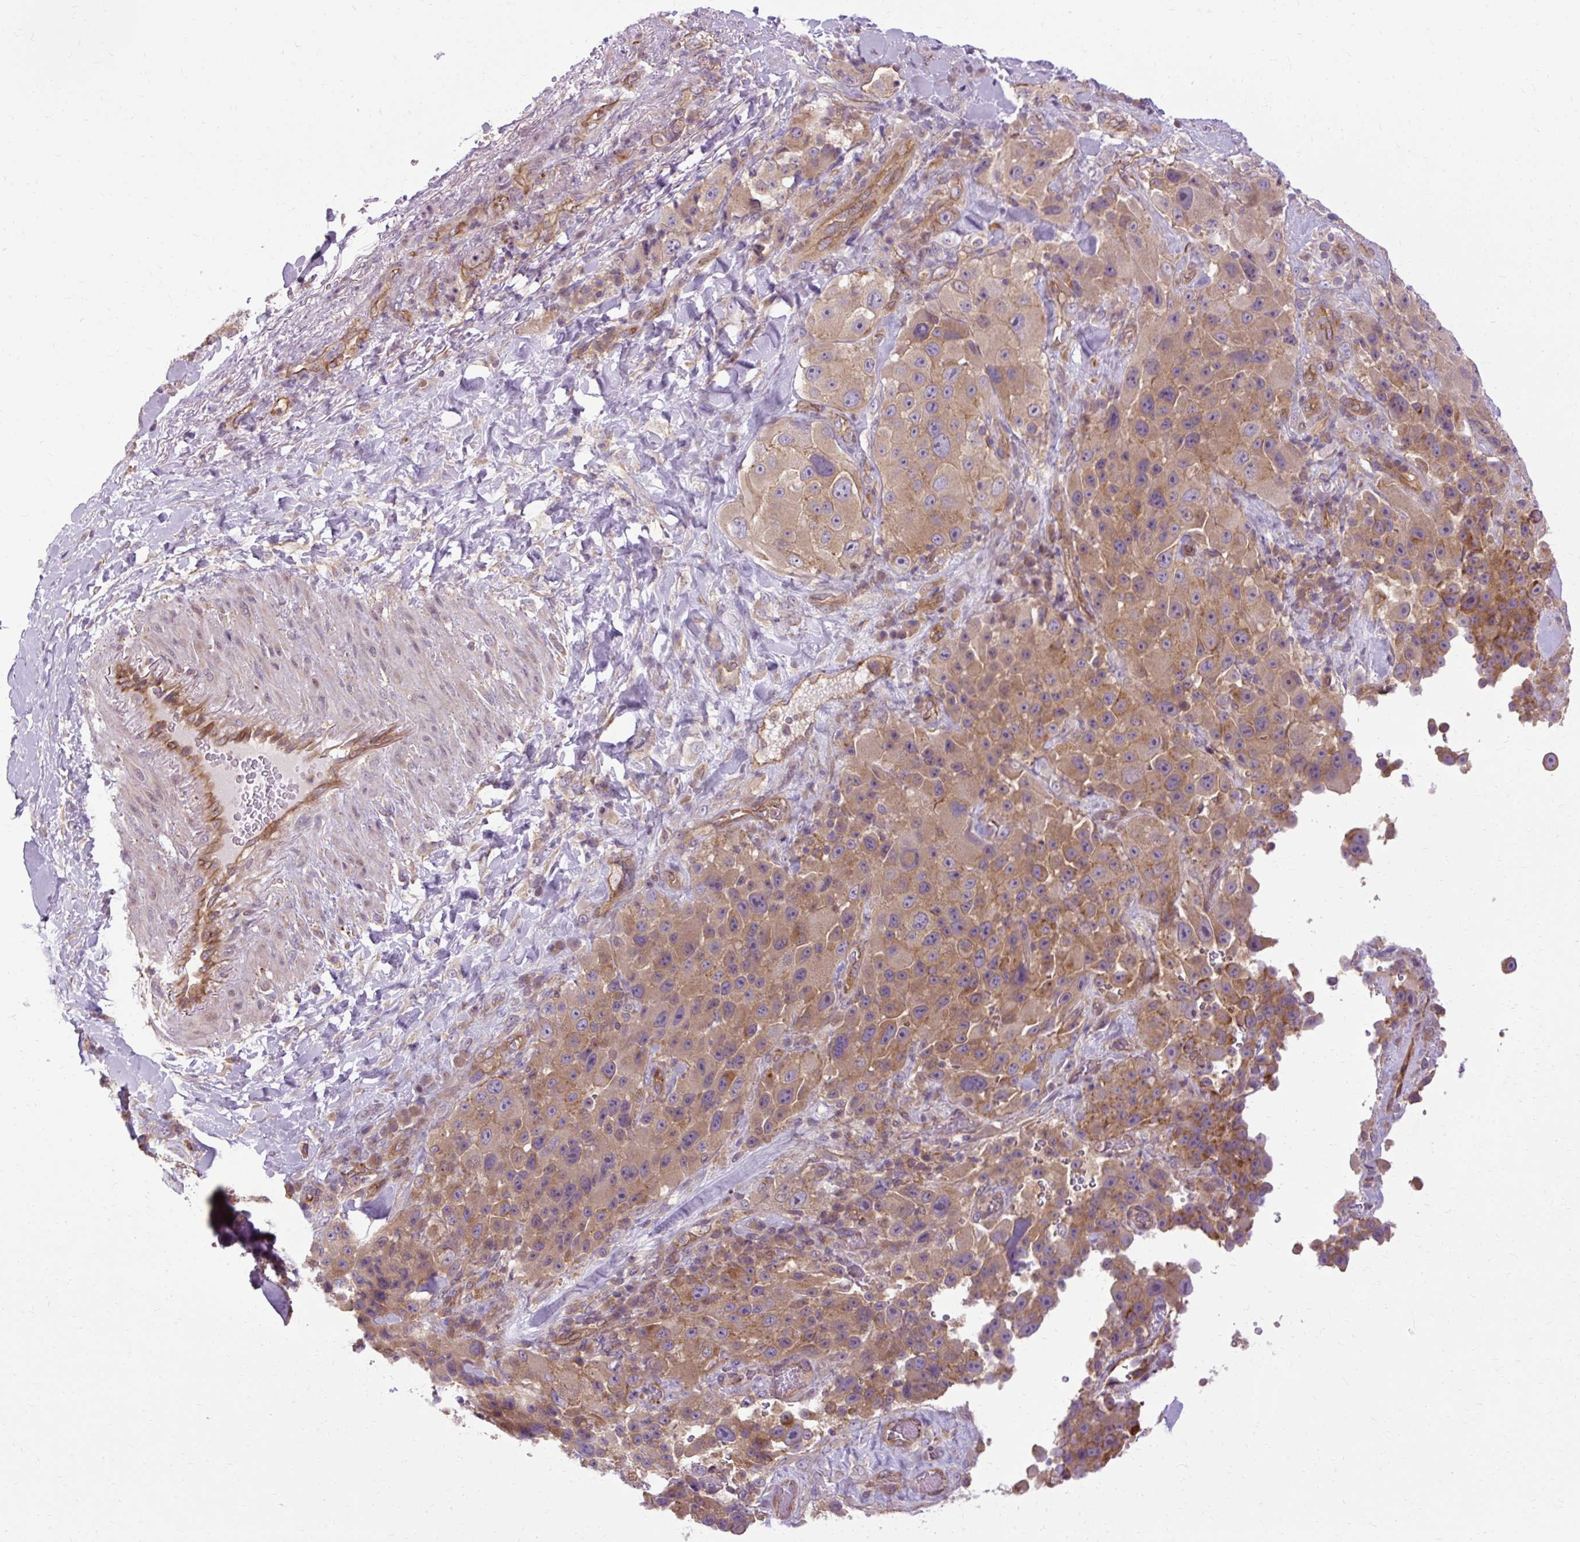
{"staining": {"intensity": "moderate", "quantity": ">75%", "location": "cytoplasmic/membranous"}, "tissue": "melanoma", "cell_type": "Tumor cells", "image_type": "cancer", "snomed": [{"axis": "morphology", "description": "Malignant melanoma, Metastatic site"}, {"axis": "topography", "description": "Lymph node"}], "caption": "An IHC micrograph of neoplastic tissue is shown. Protein staining in brown highlights moderate cytoplasmic/membranous positivity in melanoma within tumor cells.", "gene": "CCDC93", "patient": {"sex": "male", "age": 62}}